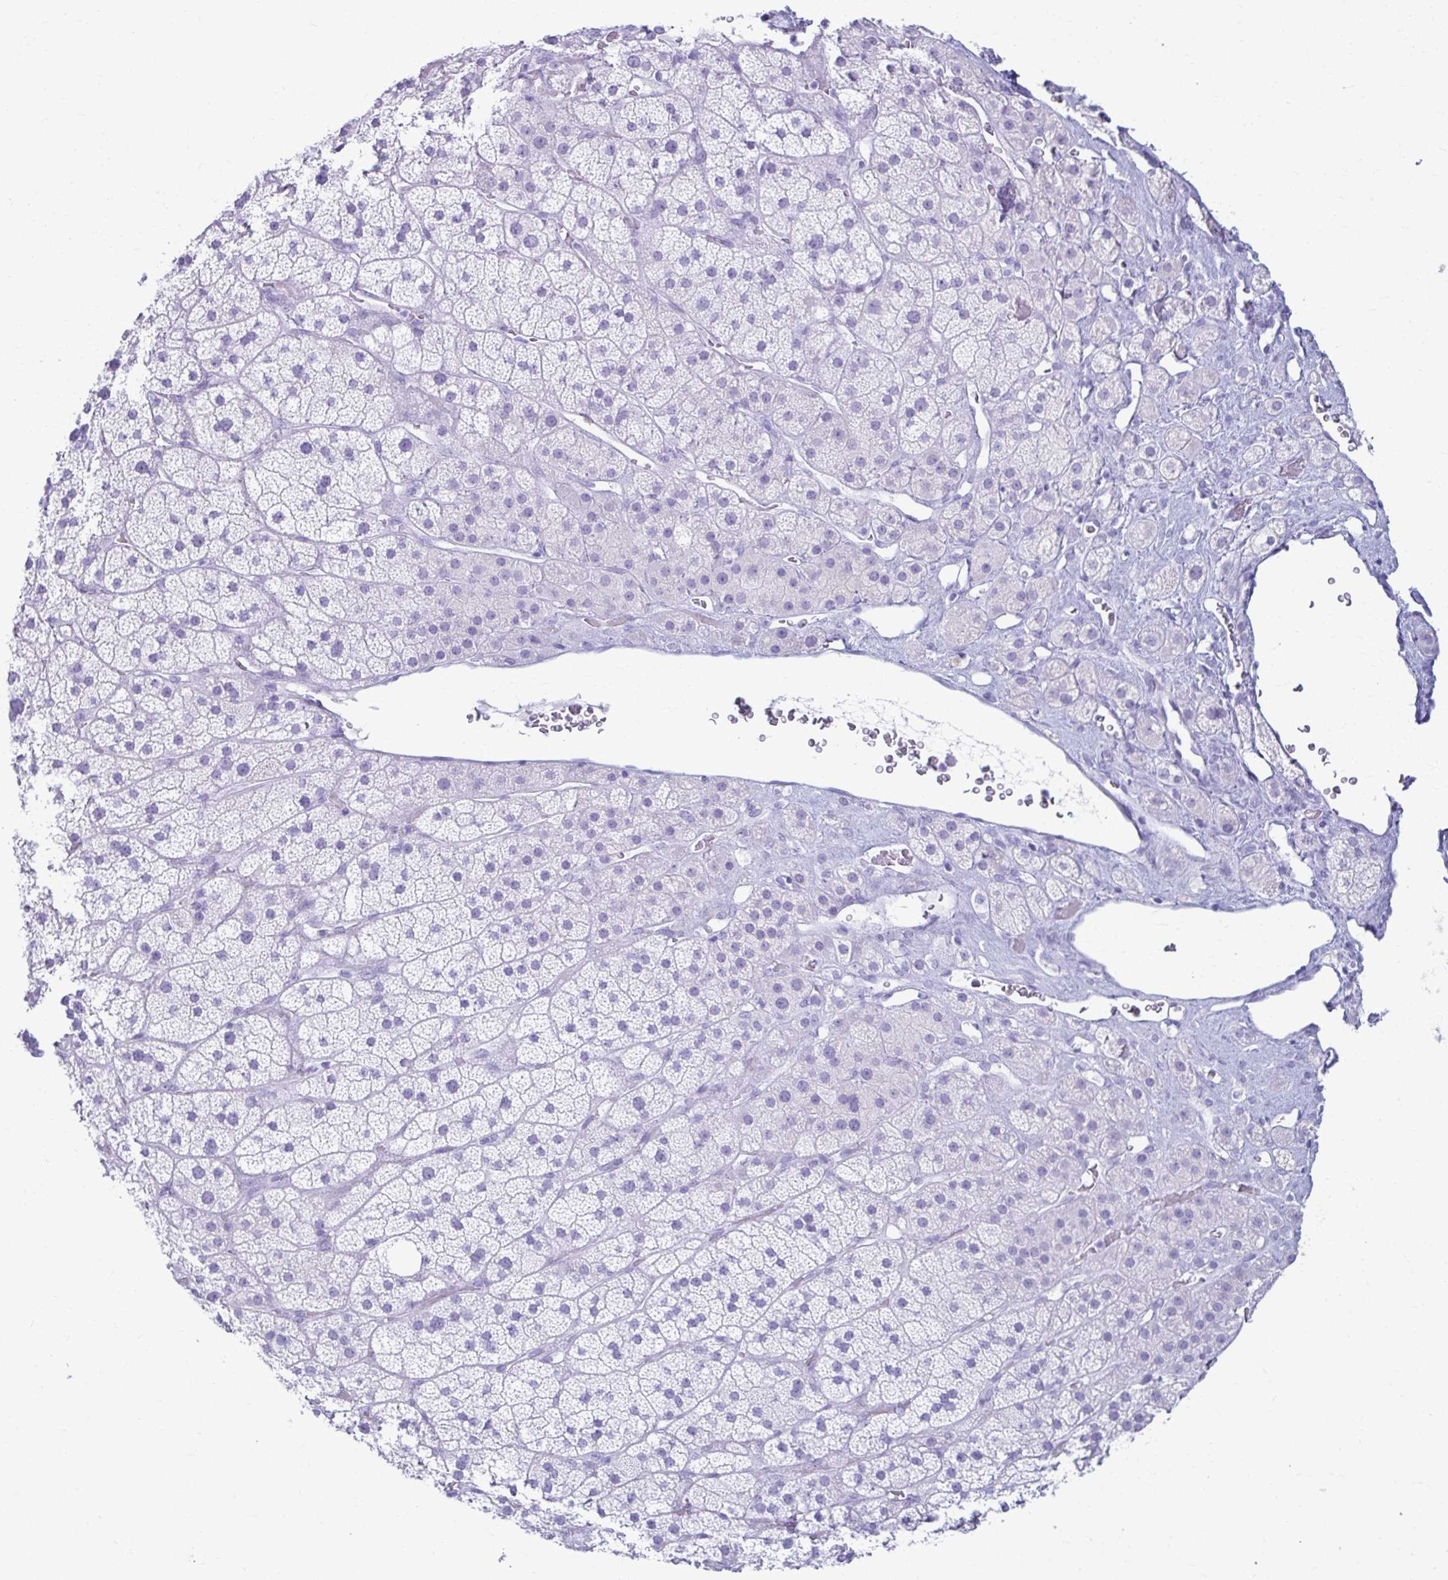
{"staining": {"intensity": "negative", "quantity": "none", "location": "none"}, "tissue": "adrenal gland", "cell_type": "Glandular cells", "image_type": "normal", "snomed": [{"axis": "morphology", "description": "Normal tissue, NOS"}, {"axis": "topography", "description": "Adrenal gland"}], "caption": "Normal adrenal gland was stained to show a protein in brown. There is no significant expression in glandular cells. (Stains: DAB immunohistochemistry (IHC) with hematoxylin counter stain, Microscopy: brightfield microscopy at high magnification).", "gene": "ATP4B", "patient": {"sex": "male", "age": 57}}